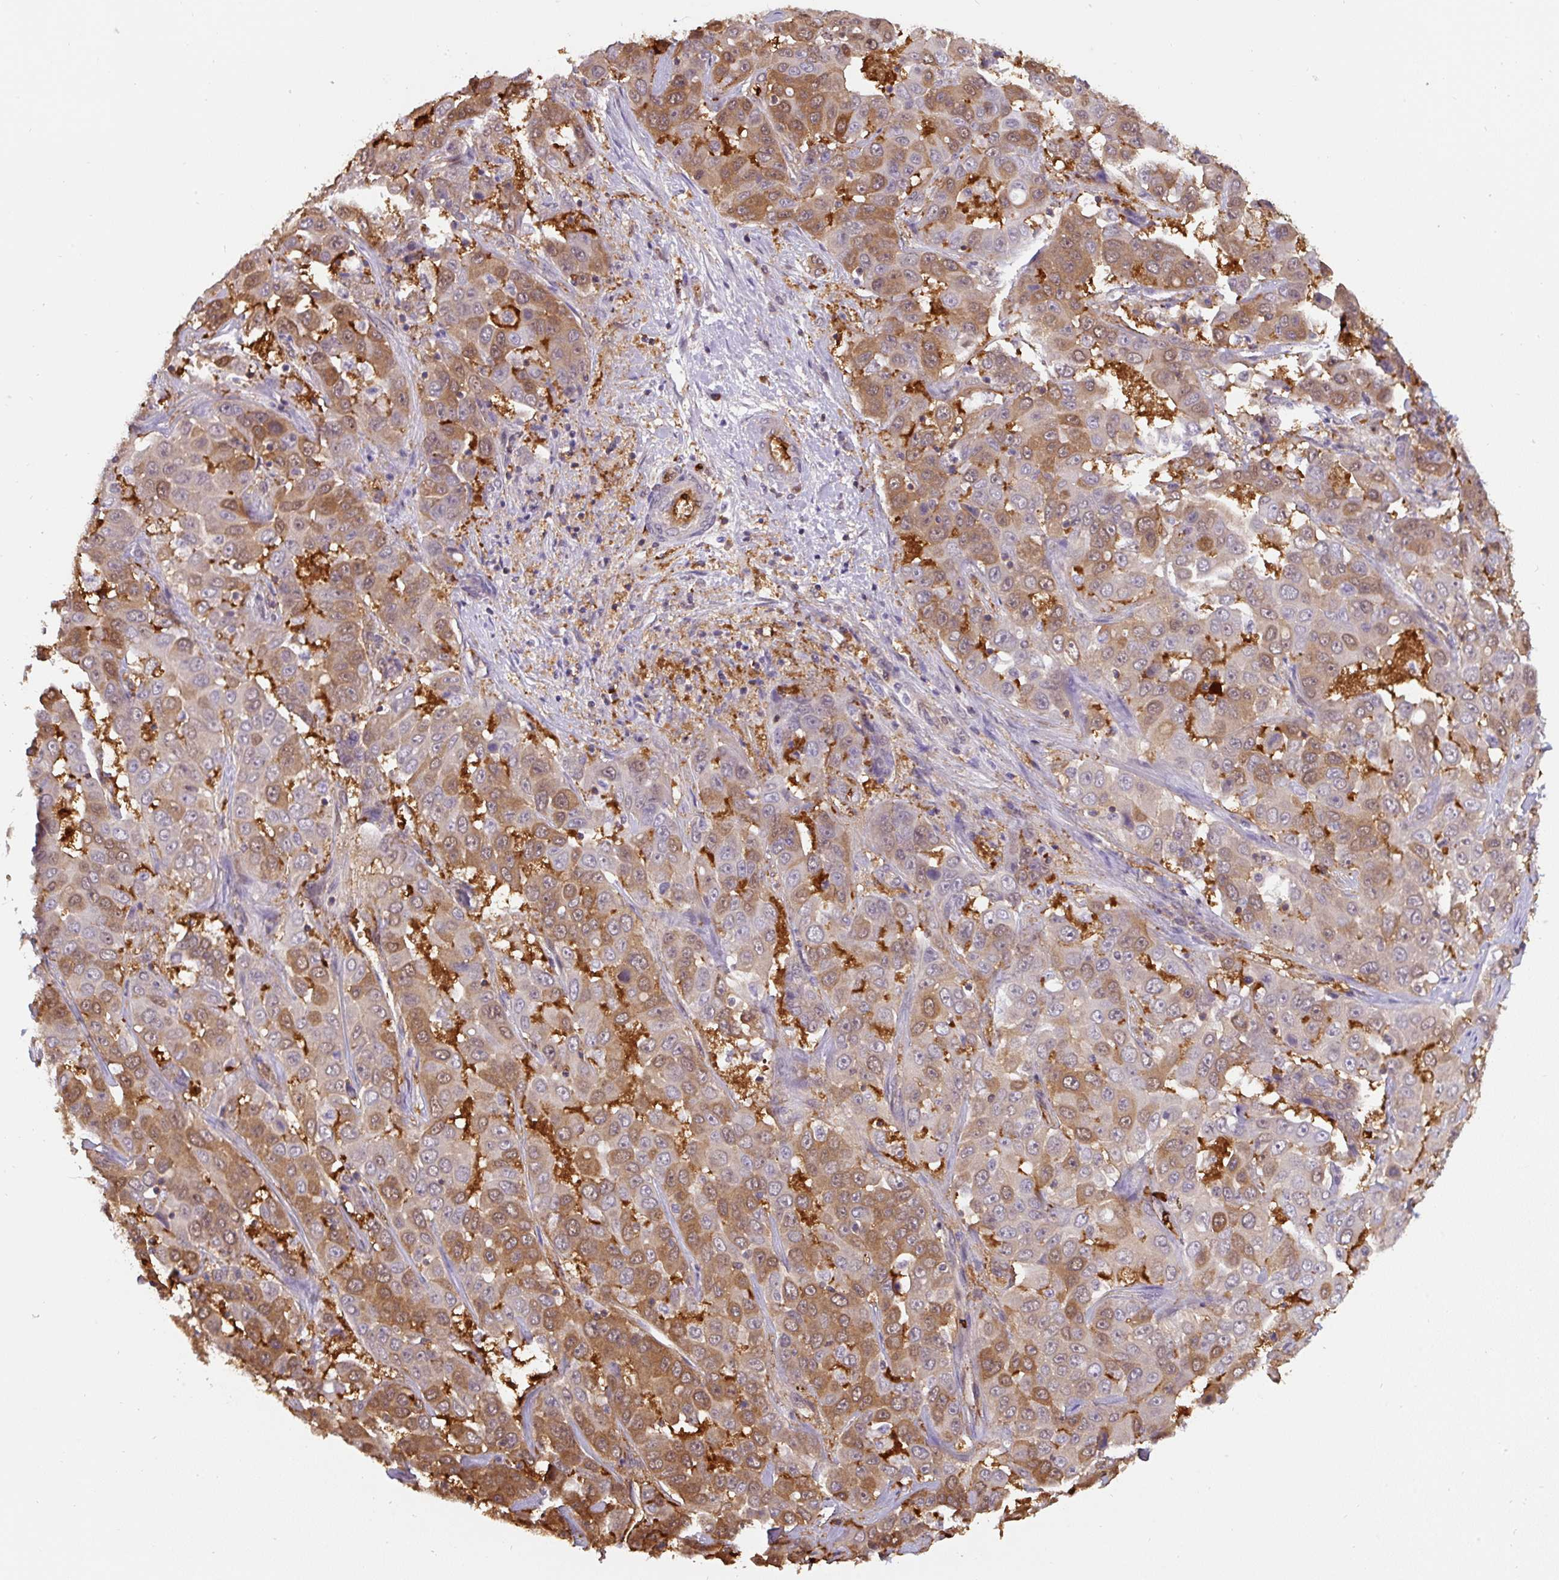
{"staining": {"intensity": "moderate", "quantity": "25%-75%", "location": "cytoplasmic/membranous"}, "tissue": "liver cancer", "cell_type": "Tumor cells", "image_type": "cancer", "snomed": [{"axis": "morphology", "description": "Cholangiocarcinoma"}, {"axis": "topography", "description": "Liver"}], "caption": "Liver cancer stained with DAB IHC displays medium levels of moderate cytoplasmic/membranous expression in about 25%-75% of tumor cells.", "gene": "ST13", "patient": {"sex": "female", "age": 52}}